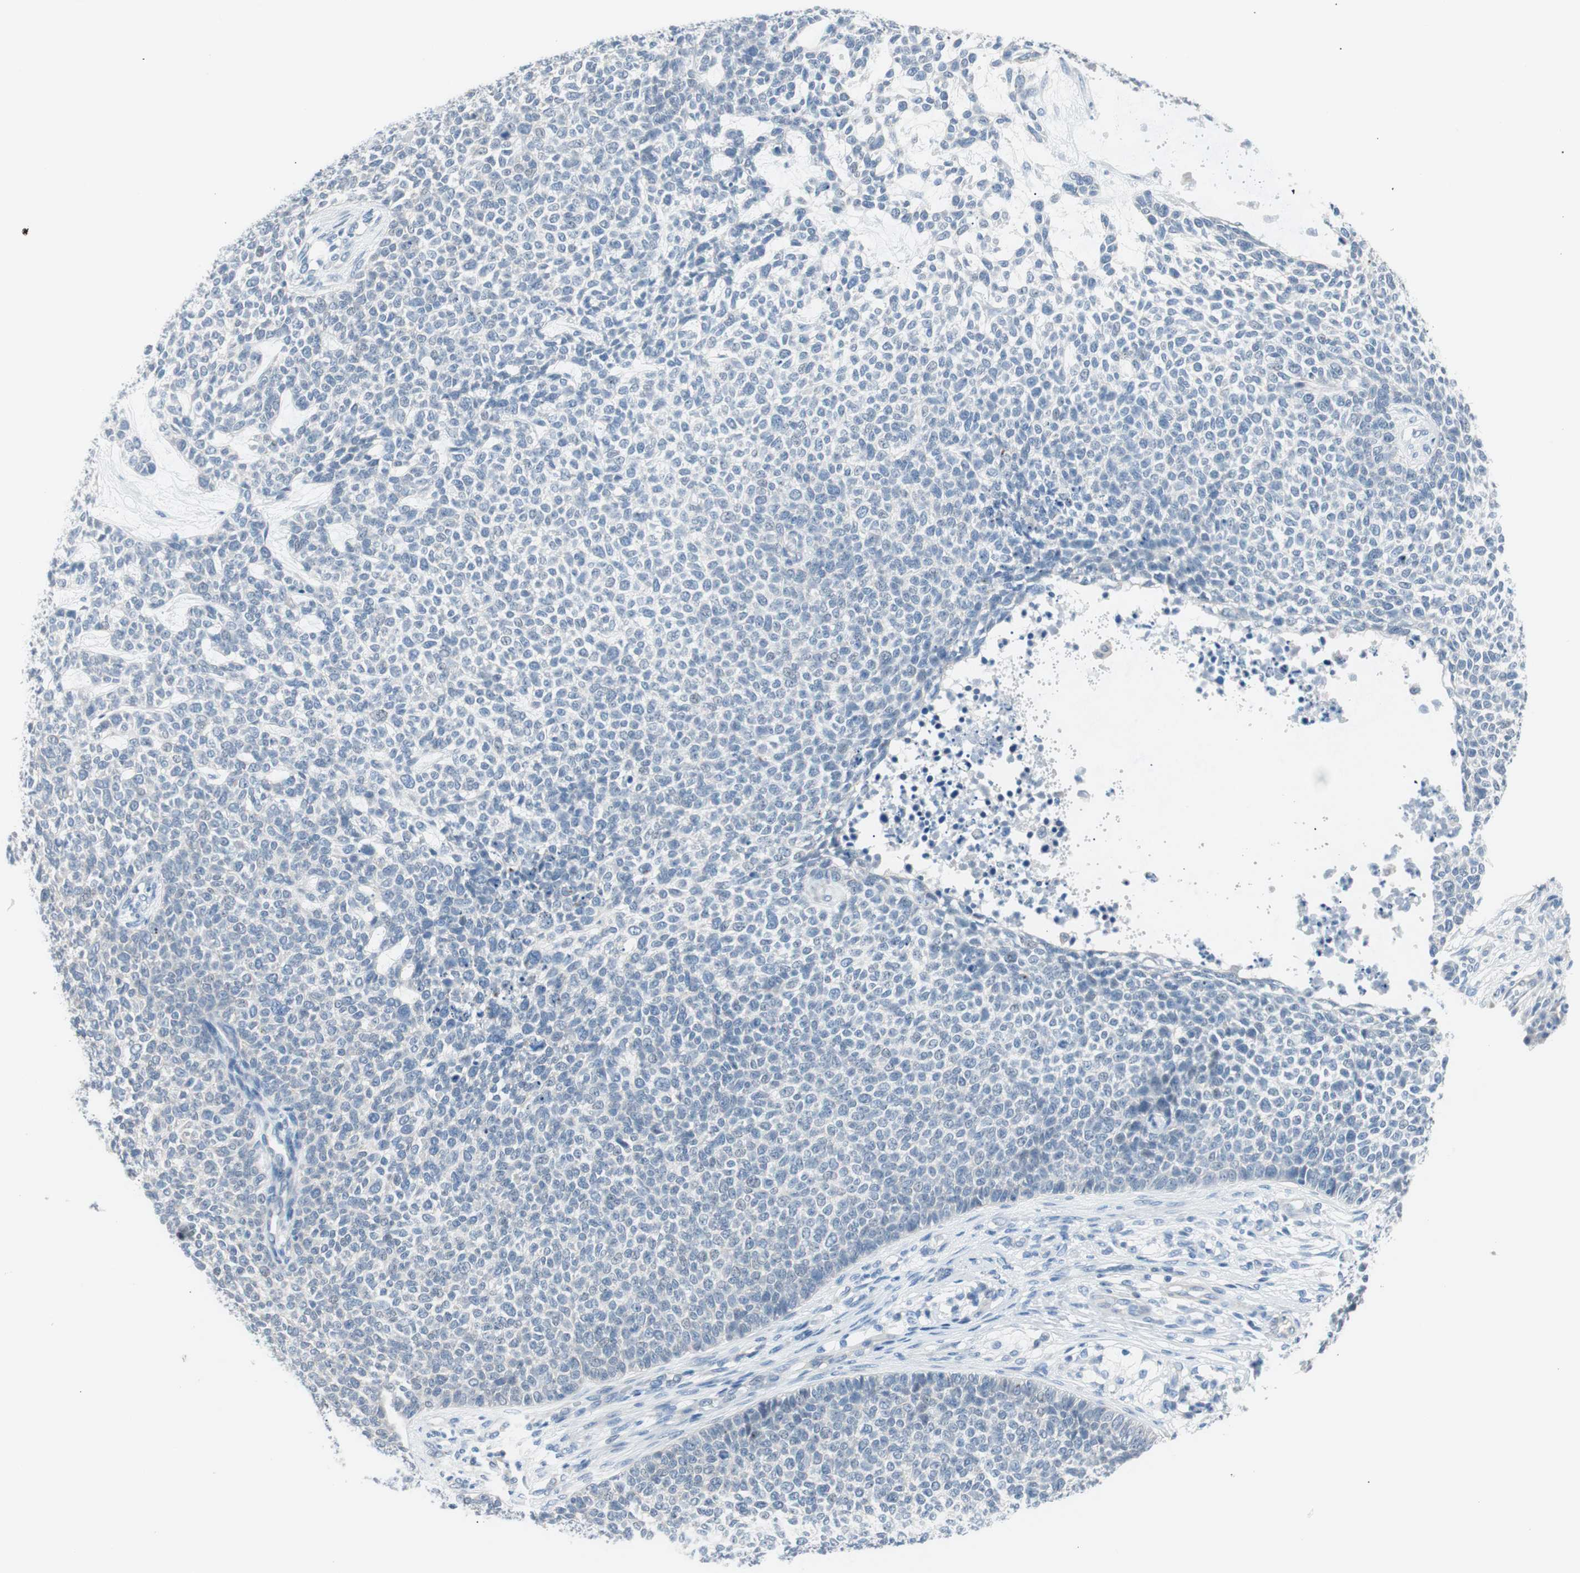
{"staining": {"intensity": "negative", "quantity": "none", "location": "none"}, "tissue": "skin cancer", "cell_type": "Tumor cells", "image_type": "cancer", "snomed": [{"axis": "morphology", "description": "Basal cell carcinoma"}, {"axis": "topography", "description": "Skin"}], "caption": "The photomicrograph demonstrates no staining of tumor cells in basal cell carcinoma (skin).", "gene": "VIL1", "patient": {"sex": "female", "age": 84}}